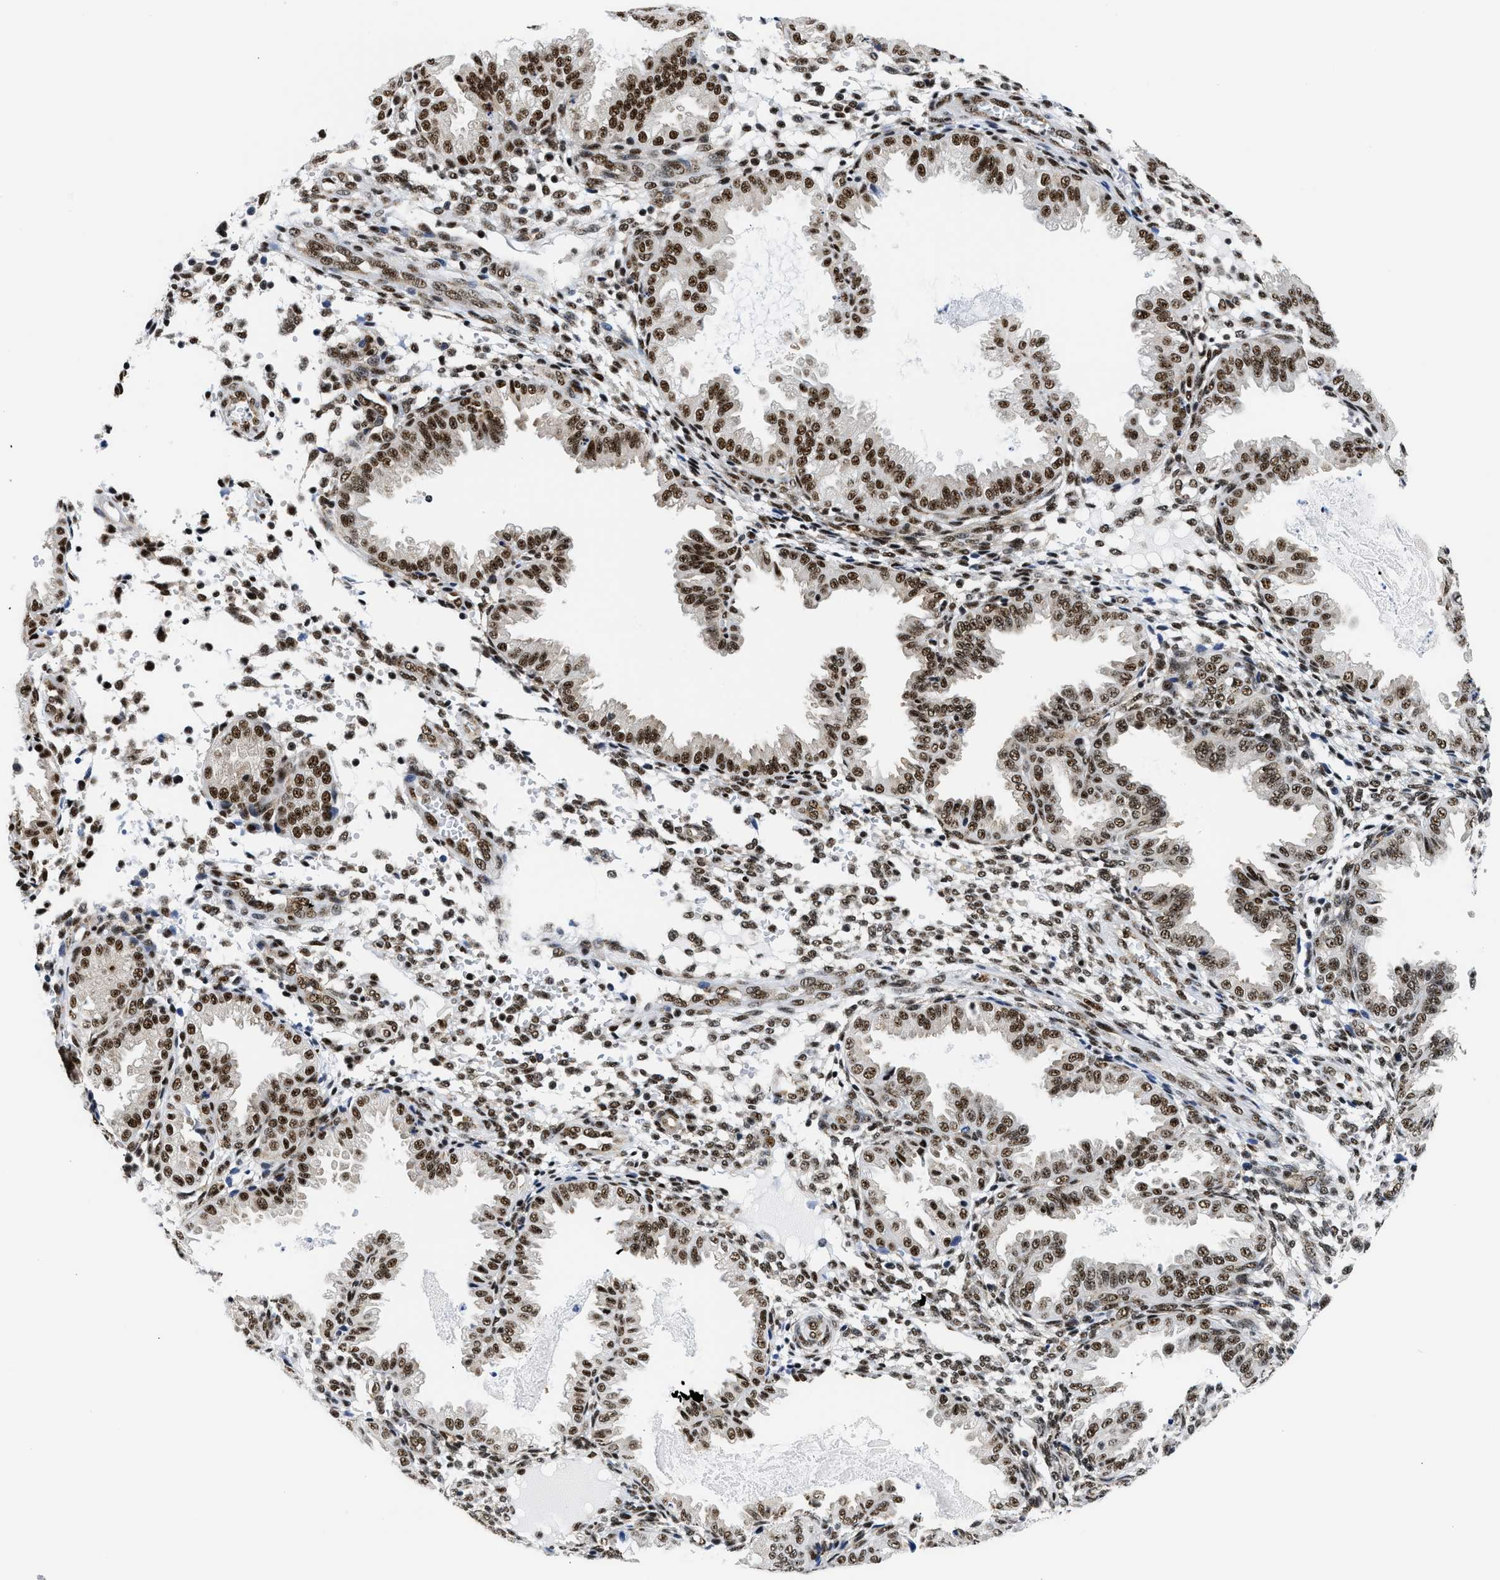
{"staining": {"intensity": "moderate", "quantity": "25%-75%", "location": "nuclear"}, "tissue": "endometrium", "cell_type": "Cells in endometrial stroma", "image_type": "normal", "snomed": [{"axis": "morphology", "description": "Normal tissue, NOS"}, {"axis": "topography", "description": "Endometrium"}], "caption": "Protein staining of benign endometrium exhibits moderate nuclear expression in about 25%-75% of cells in endometrial stroma. (DAB IHC, brown staining for protein, blue staining for nuclei).", "gene": "RBM8A", "patient": {"sex": "female", "age": 33}}